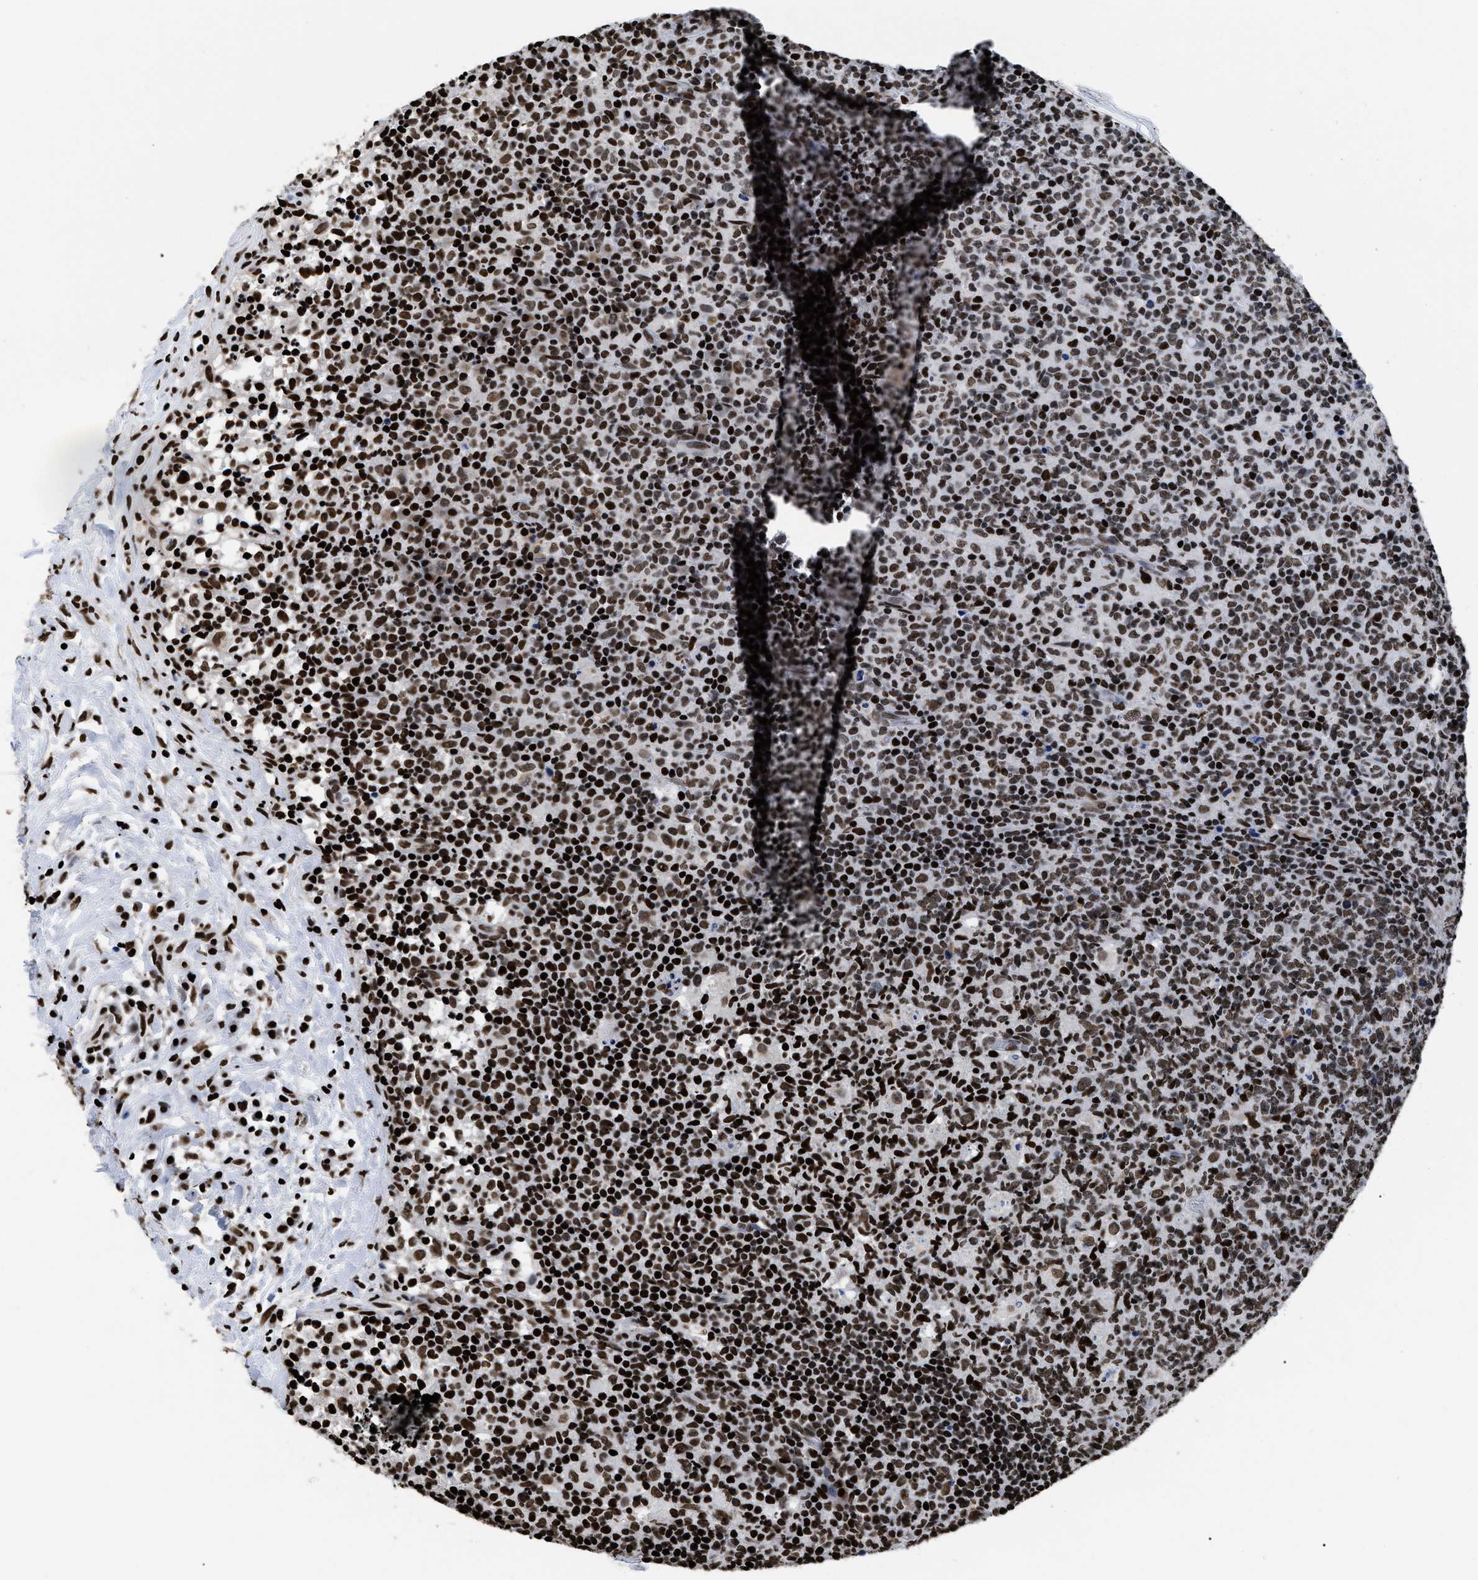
{"staining": {"intensity": "strong", "quantity": ">75%", "location": "nuclear"}, "tissue": "lymph node", "cell_type": "Germinal center cells", "image_type": "normal", "snomed": [{"axis": "morphology", "description": "Normal tissue, NOS"}, {"axis": "morphology", "description": "Inflammation, NOS"}, {"axis": "topography", "description": "Lymph node"}], "caption": "Brown immunohistochemical staining in benign lymph node demonstrates strong nuclear positivity in about >75% of germinal center cells. (brown staining indicates protein expression, while blue staining denotes nuclei).", "gene": "CALHM3", "patient": {"sex": "male", "age": 55}}